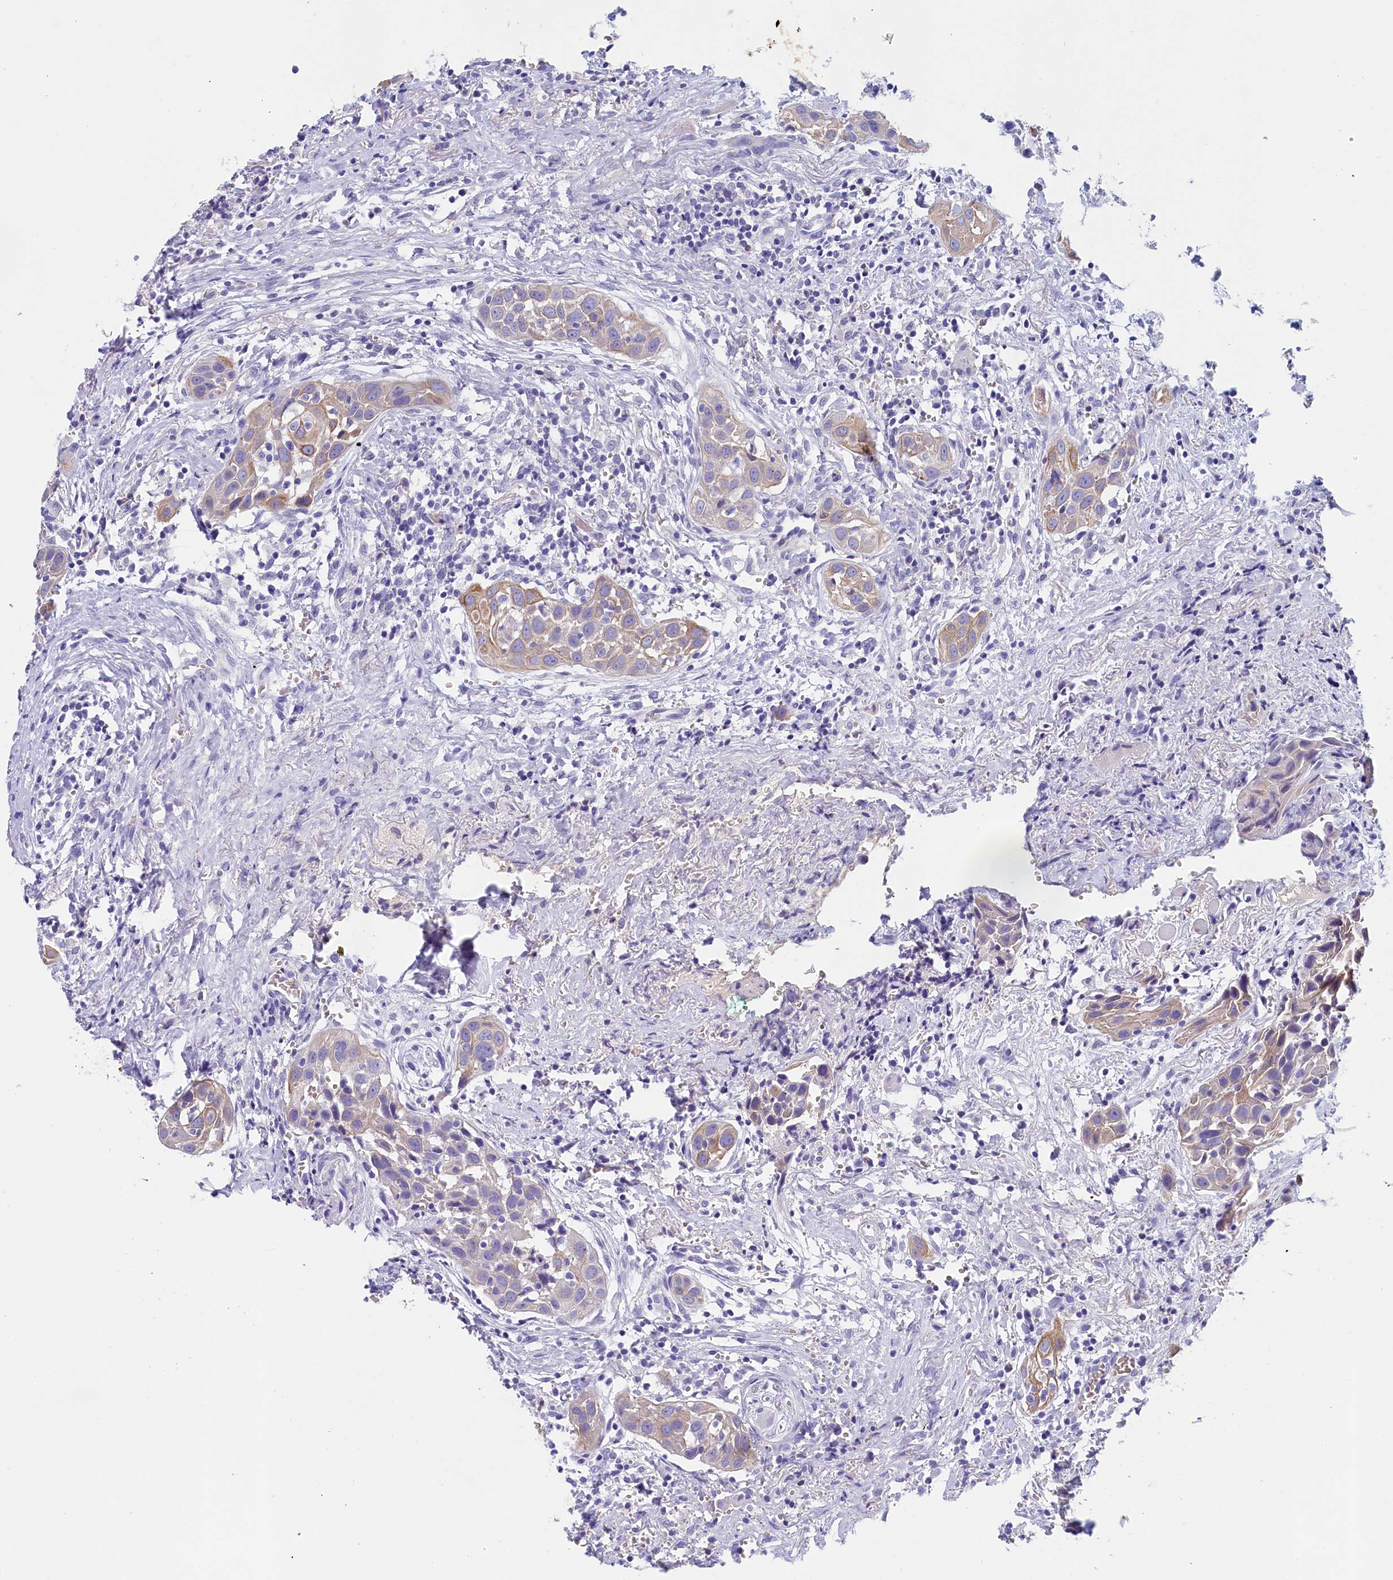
{"staining": {"intensity": "weak", "quantity": "<25%", "location": "cytoplasmic/membranous"}, "tissue": "head and neck cancer", "cell_type": "Tumor cells", "image_type": "cancer", "snomed": [{"axis": "morphology", "description": "Squamous cell carcinoma, NOS"}, {"axis": "topography", "description": "Oral tissue"}, {"axis": "topography", "description": "Head-Neck"}], "caption": "An immunohistochemistry (IHC) photomicrograph of squamous cell carcinoma (head and neck) is shown. There is no staining in tumor cells of squamous cell carcinoma (head and neck).", "gene": "GUCA1C", "patient": {"sex": "female", "age": 50}}